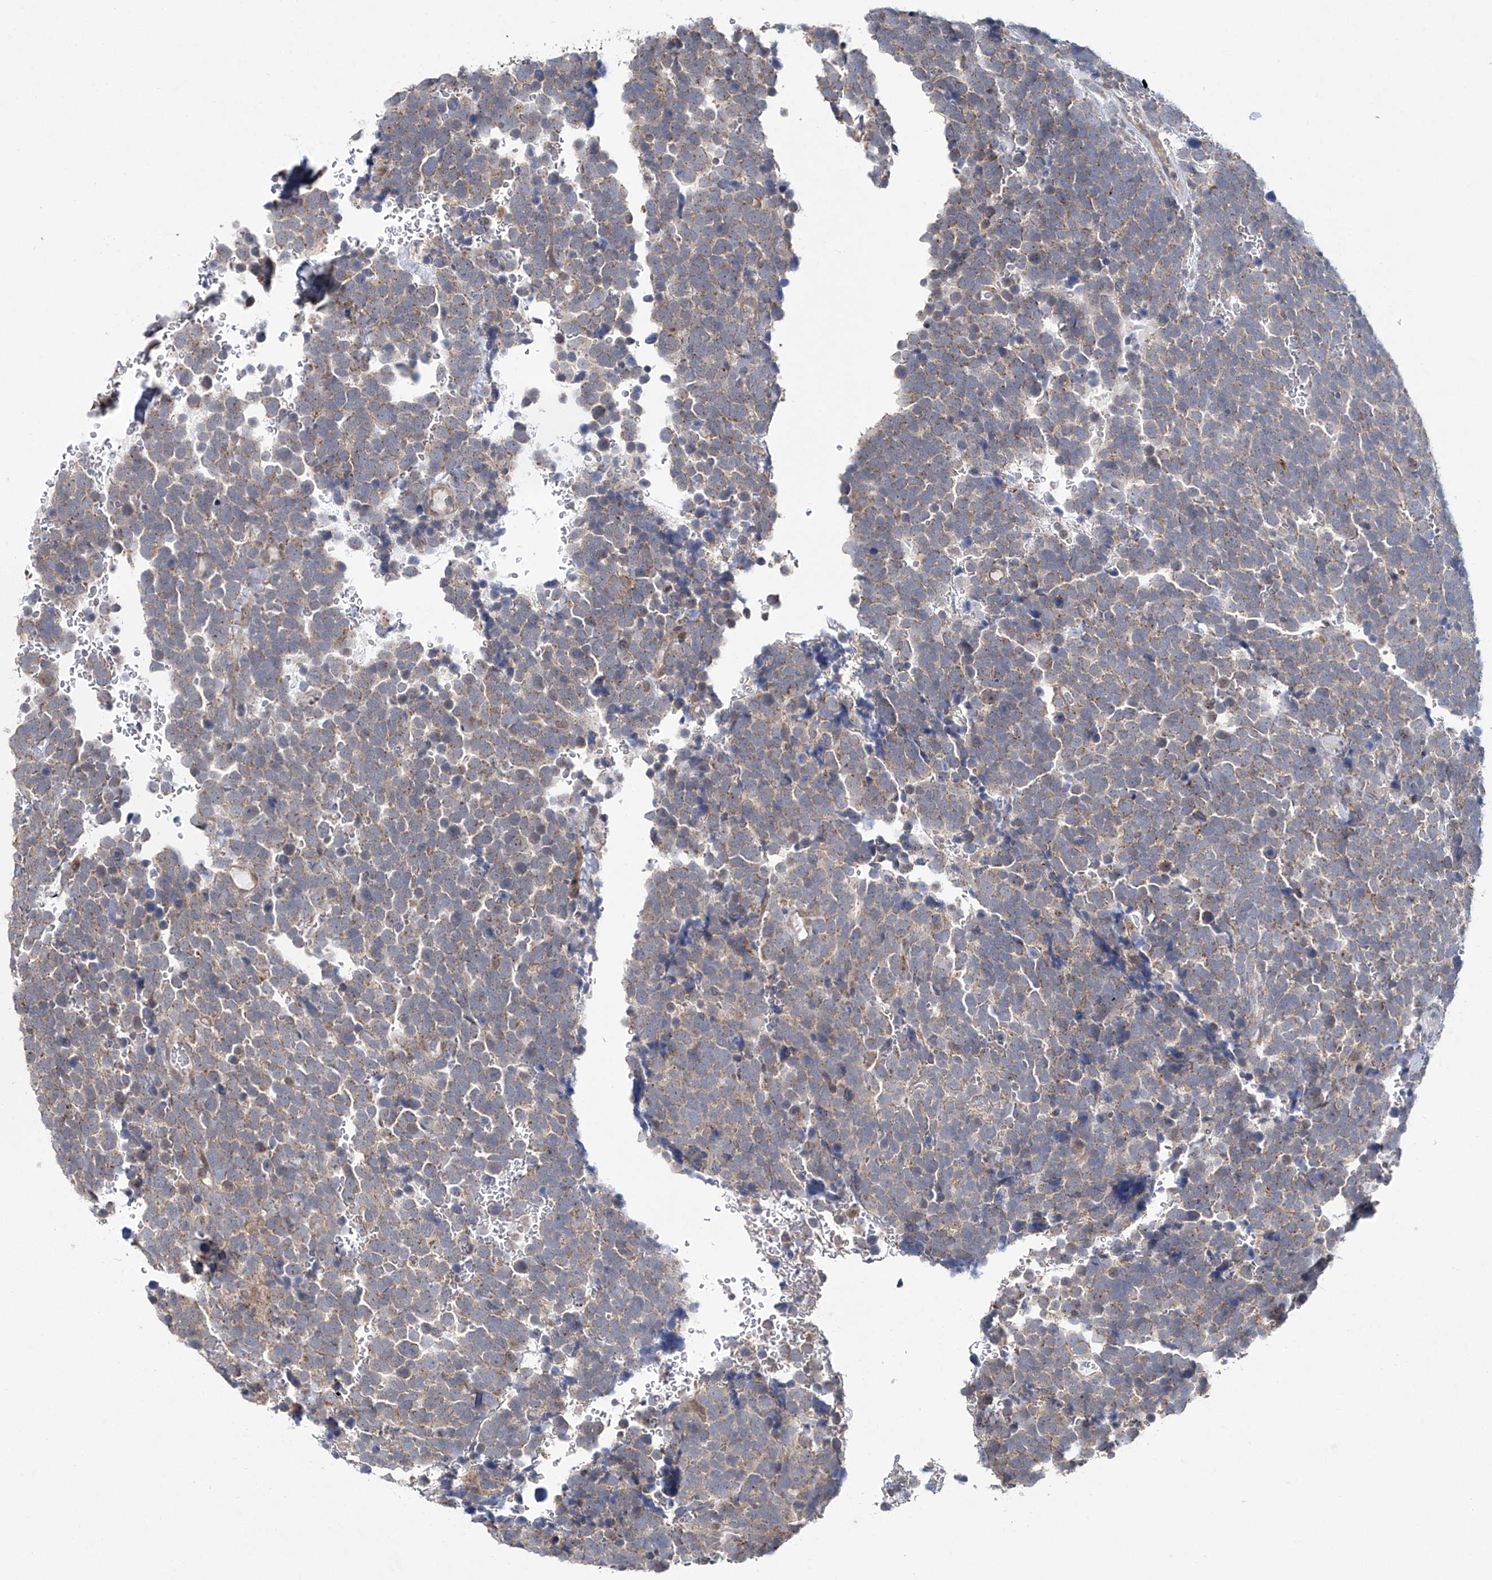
{"staining": {"intensity": "weak", "quantity": "25%-75%", "location": "cytoplasmic/membranous"}, "tissue": "urothelial cancer", "cell_type": "Tumor cells", "image_type": "cancer", "snomed": [{"axis": "morphology", "description": "Urothelial carcinoma, High grade"}, {"axis": "topography", "description": "Urinary bladder"}], "caption": "A photomicrograph showing weak cytoplasmic/membranous staining in about 25%-75% of tumor cells in urothelial carcinoma (high-grade), as visualized by brown immunohistochemical staining.", "gene": "TRIM60", "patient": {"sex": "female", "age": 82}}